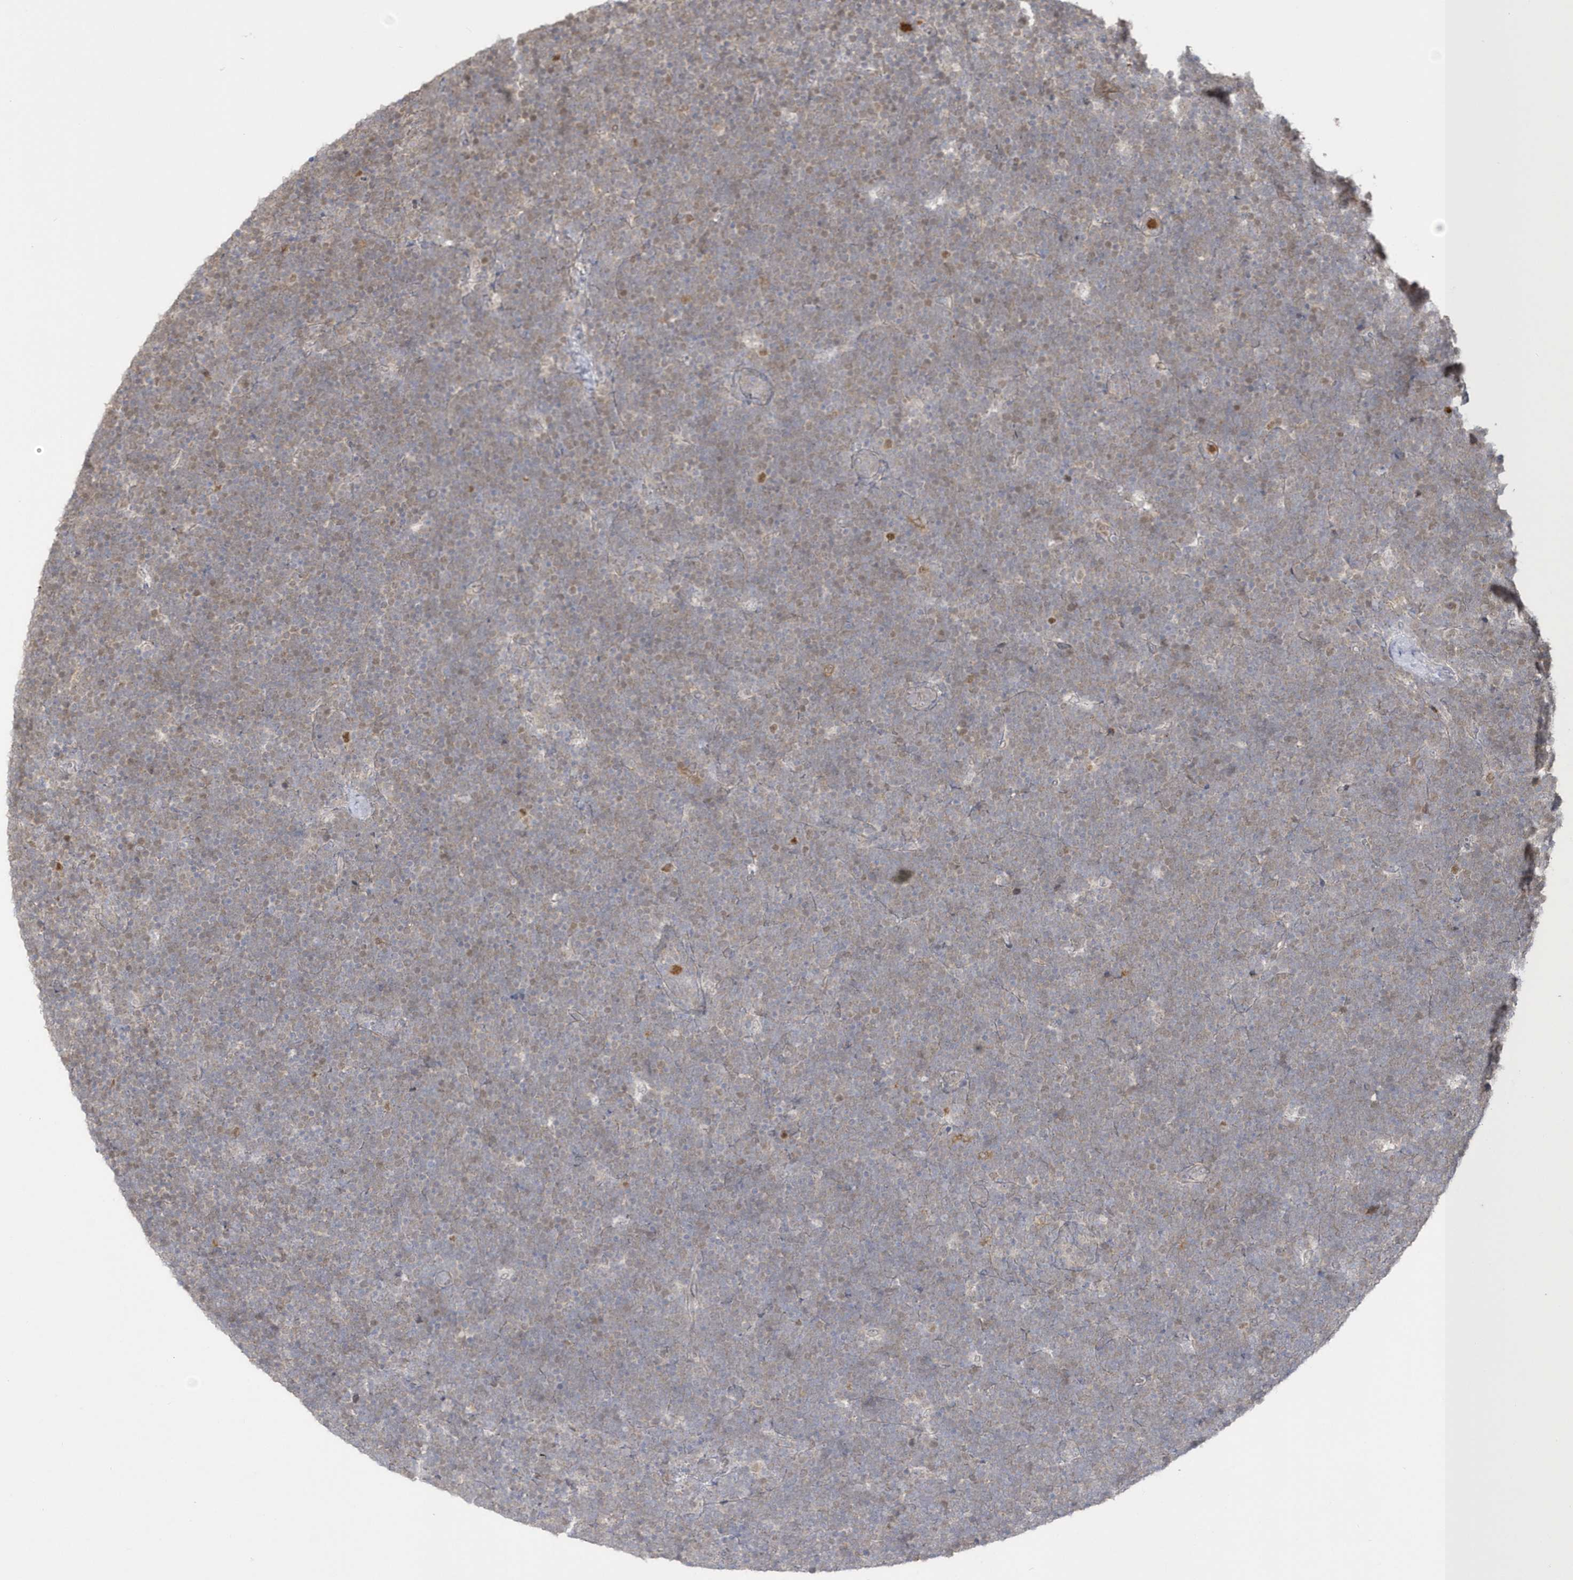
{"staining": {"intensity": "weak", "quantity": "<25%", "location": "nuclear"}, "tissue": "lymphoma", "cell_type": "Tumor cells", "image_type": "cancer", "snomed": [{"axis": "morphology", "description": "Malignant lymphoma, non-Hodgkin's type, High grade"}, {"axis": "topography", "description": "Lymph node"}], "caption": "Immunohistochemistry (IHC) micrograph of neoplastic tissue: human lymphoma stained with DAB (3,3'-diaminobenzidine) displays no significant protein expression in tumor cells. Brightfield microscopy of IHC stained with DAB (brown) and hematoxylin (blue), captured at high magnification.", "gene": "NAF1", "patient": {"sex": "male", "age": 13}}